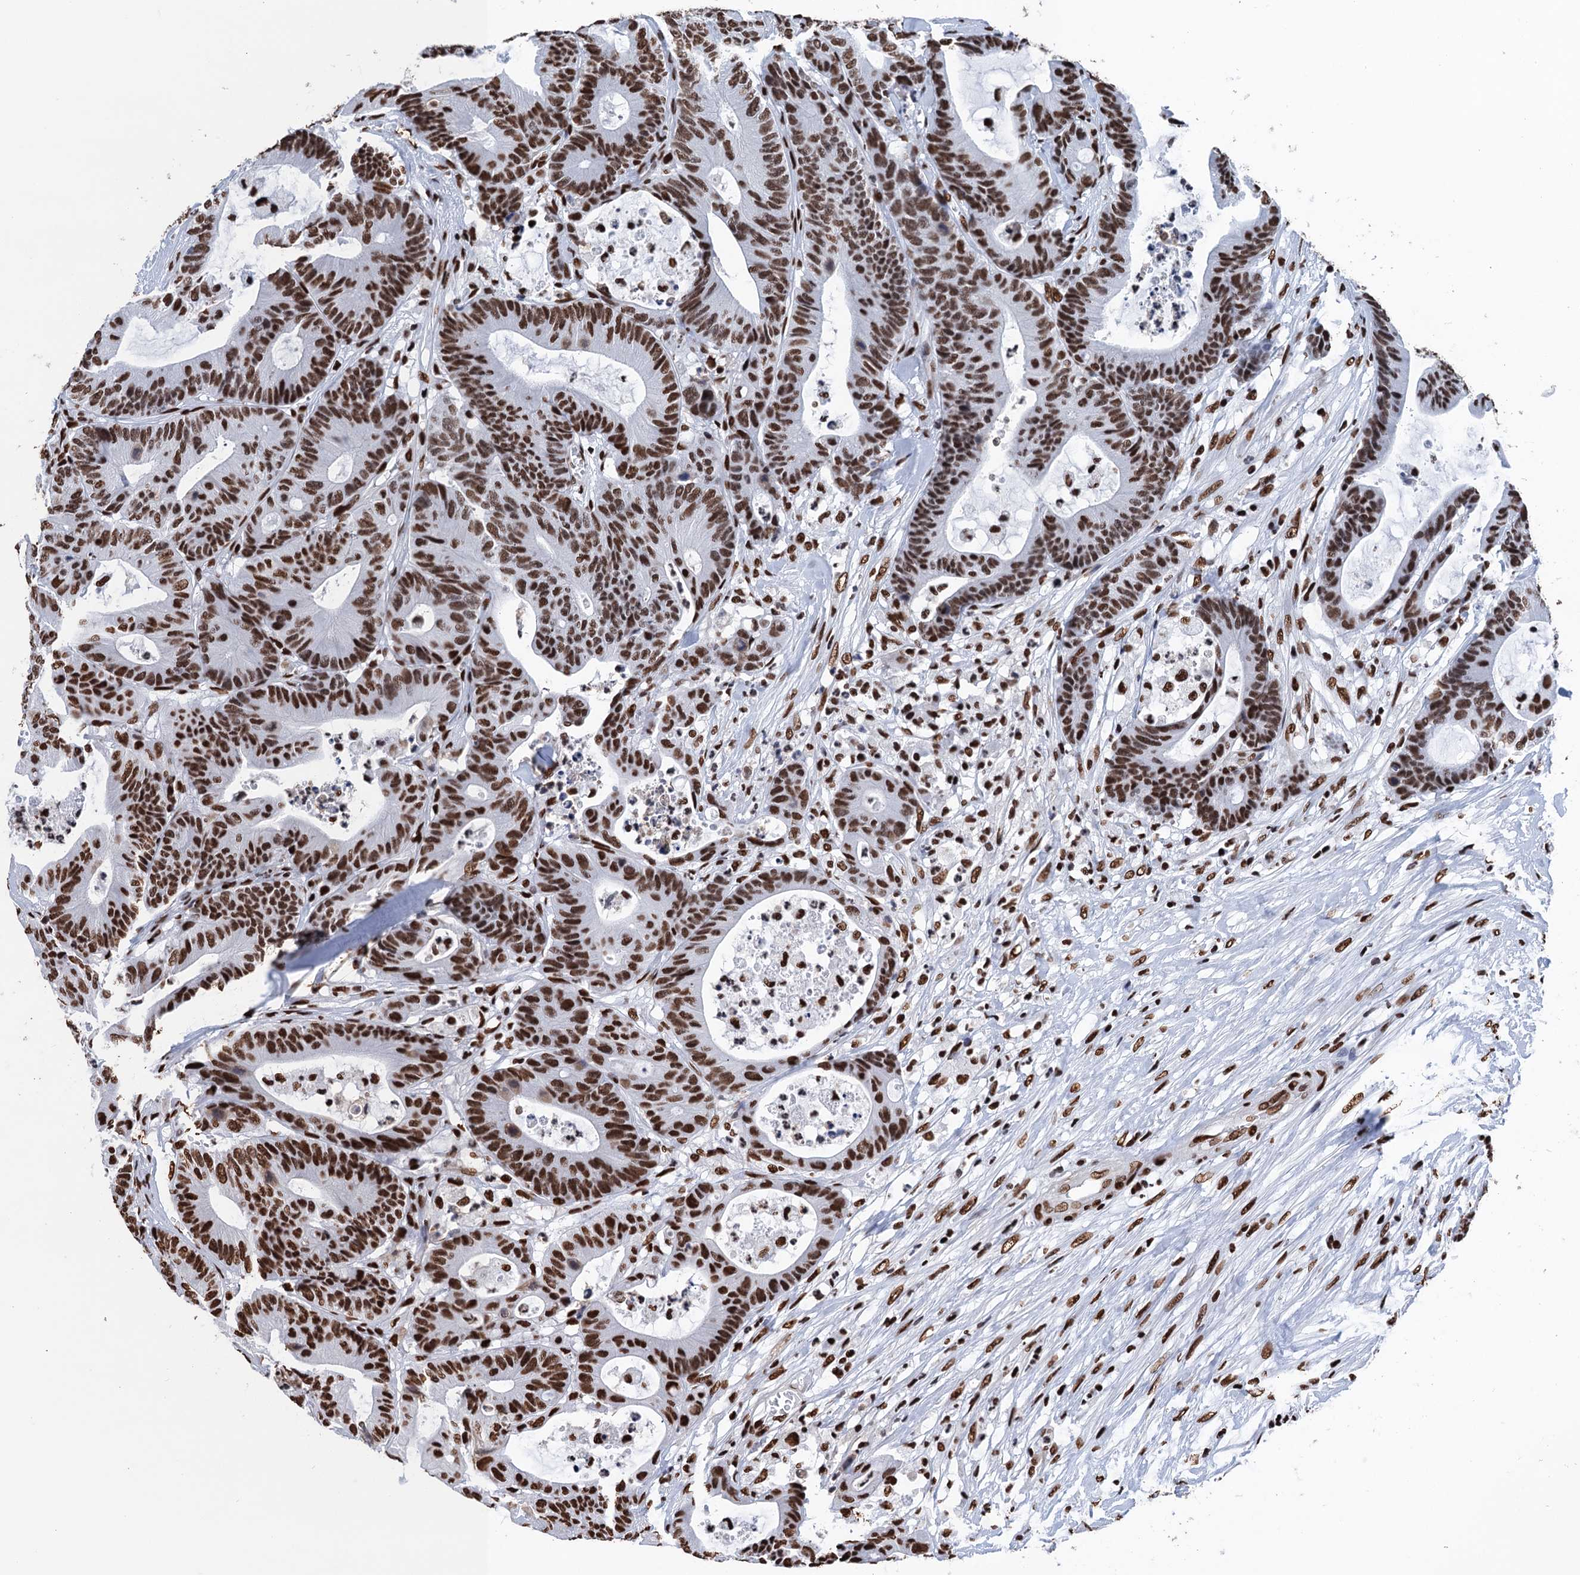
{"staining": {"intensity": "strong", "quantity": ">75%", "location": "nuclear"}, "tissue": "colorectal cancer", "cell_type": "Tumor cells", "image_type": "cancer", "snomed": [{"axis": "morphology", "description": "Adenocarcinoma, NOS"}, {"axis": "topography", "description": "Colon"}], "caption": "Strong nuclear staining is seen in approximately >75% of tumor cells in colorectal cancer.", "gene": "UBA2", "patient": {"sex": "female", "age": 84}}